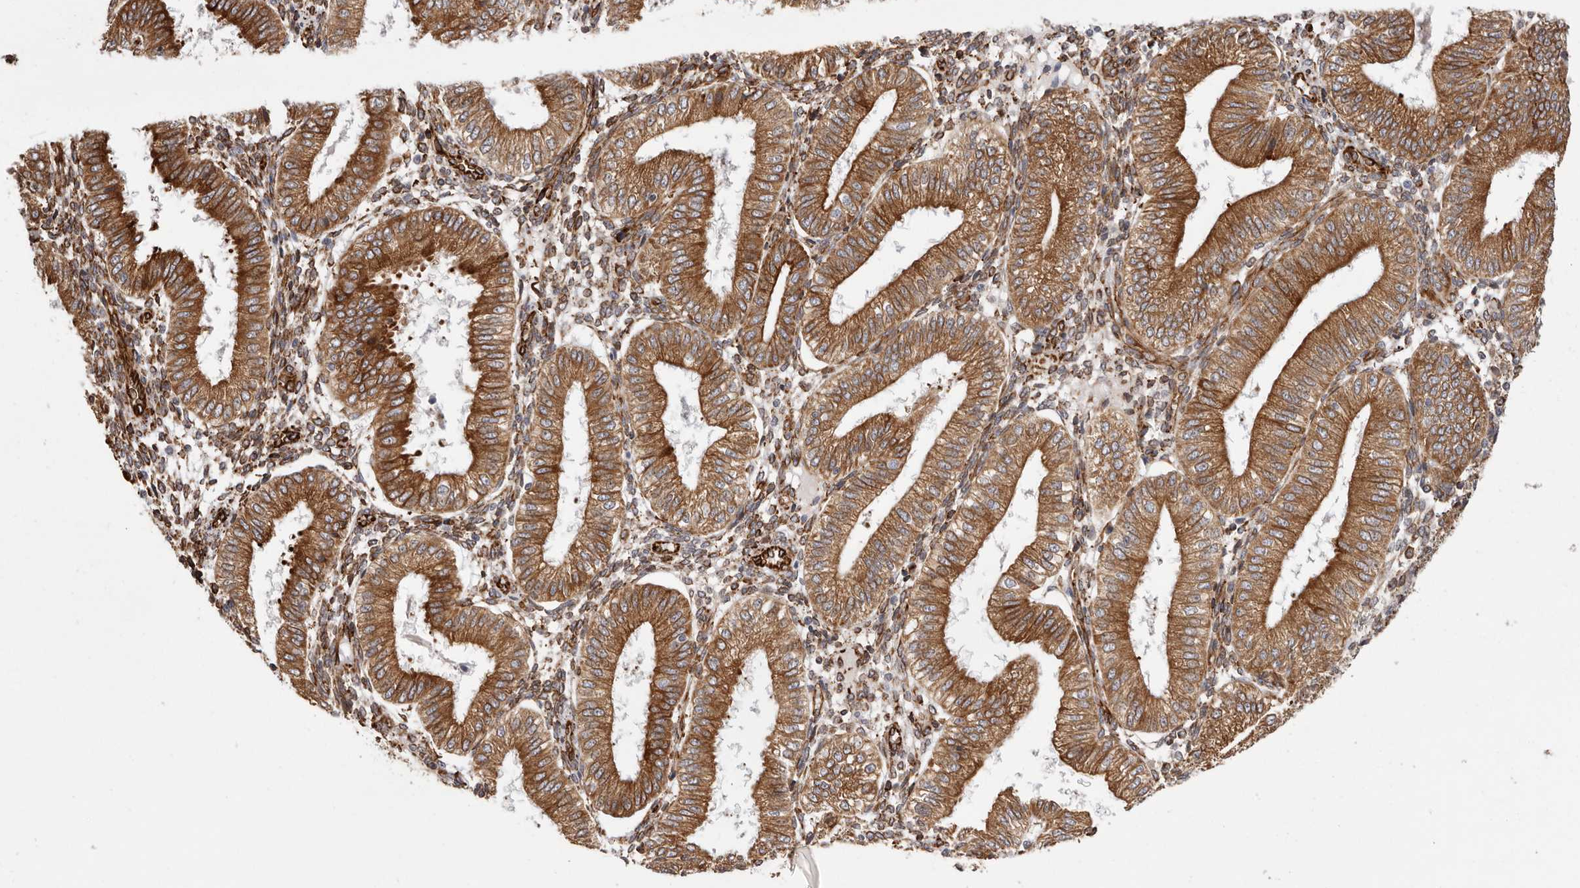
{"staining": {"intensity": "moderate", "quantity": ">75%", "location": "cytoplasmic/membranous"}, "tissue": "endometrium", "cell_type": "Cells in endometrial stroma", "image_type": "normal", "snomed": [{"axis": "morphology", "description": "Normal tissue, NOS"}, {"axis": "topography", "description": "Endometrium"}], "caption": "This is an image of immunohistochemistry staining of normal endometrium, which shows moderate staining in the cytoplasmic/membranous of cells in endometrial stroma.", "gene": "WDTC1", "patient": {"sex": "female", "age": 39}}